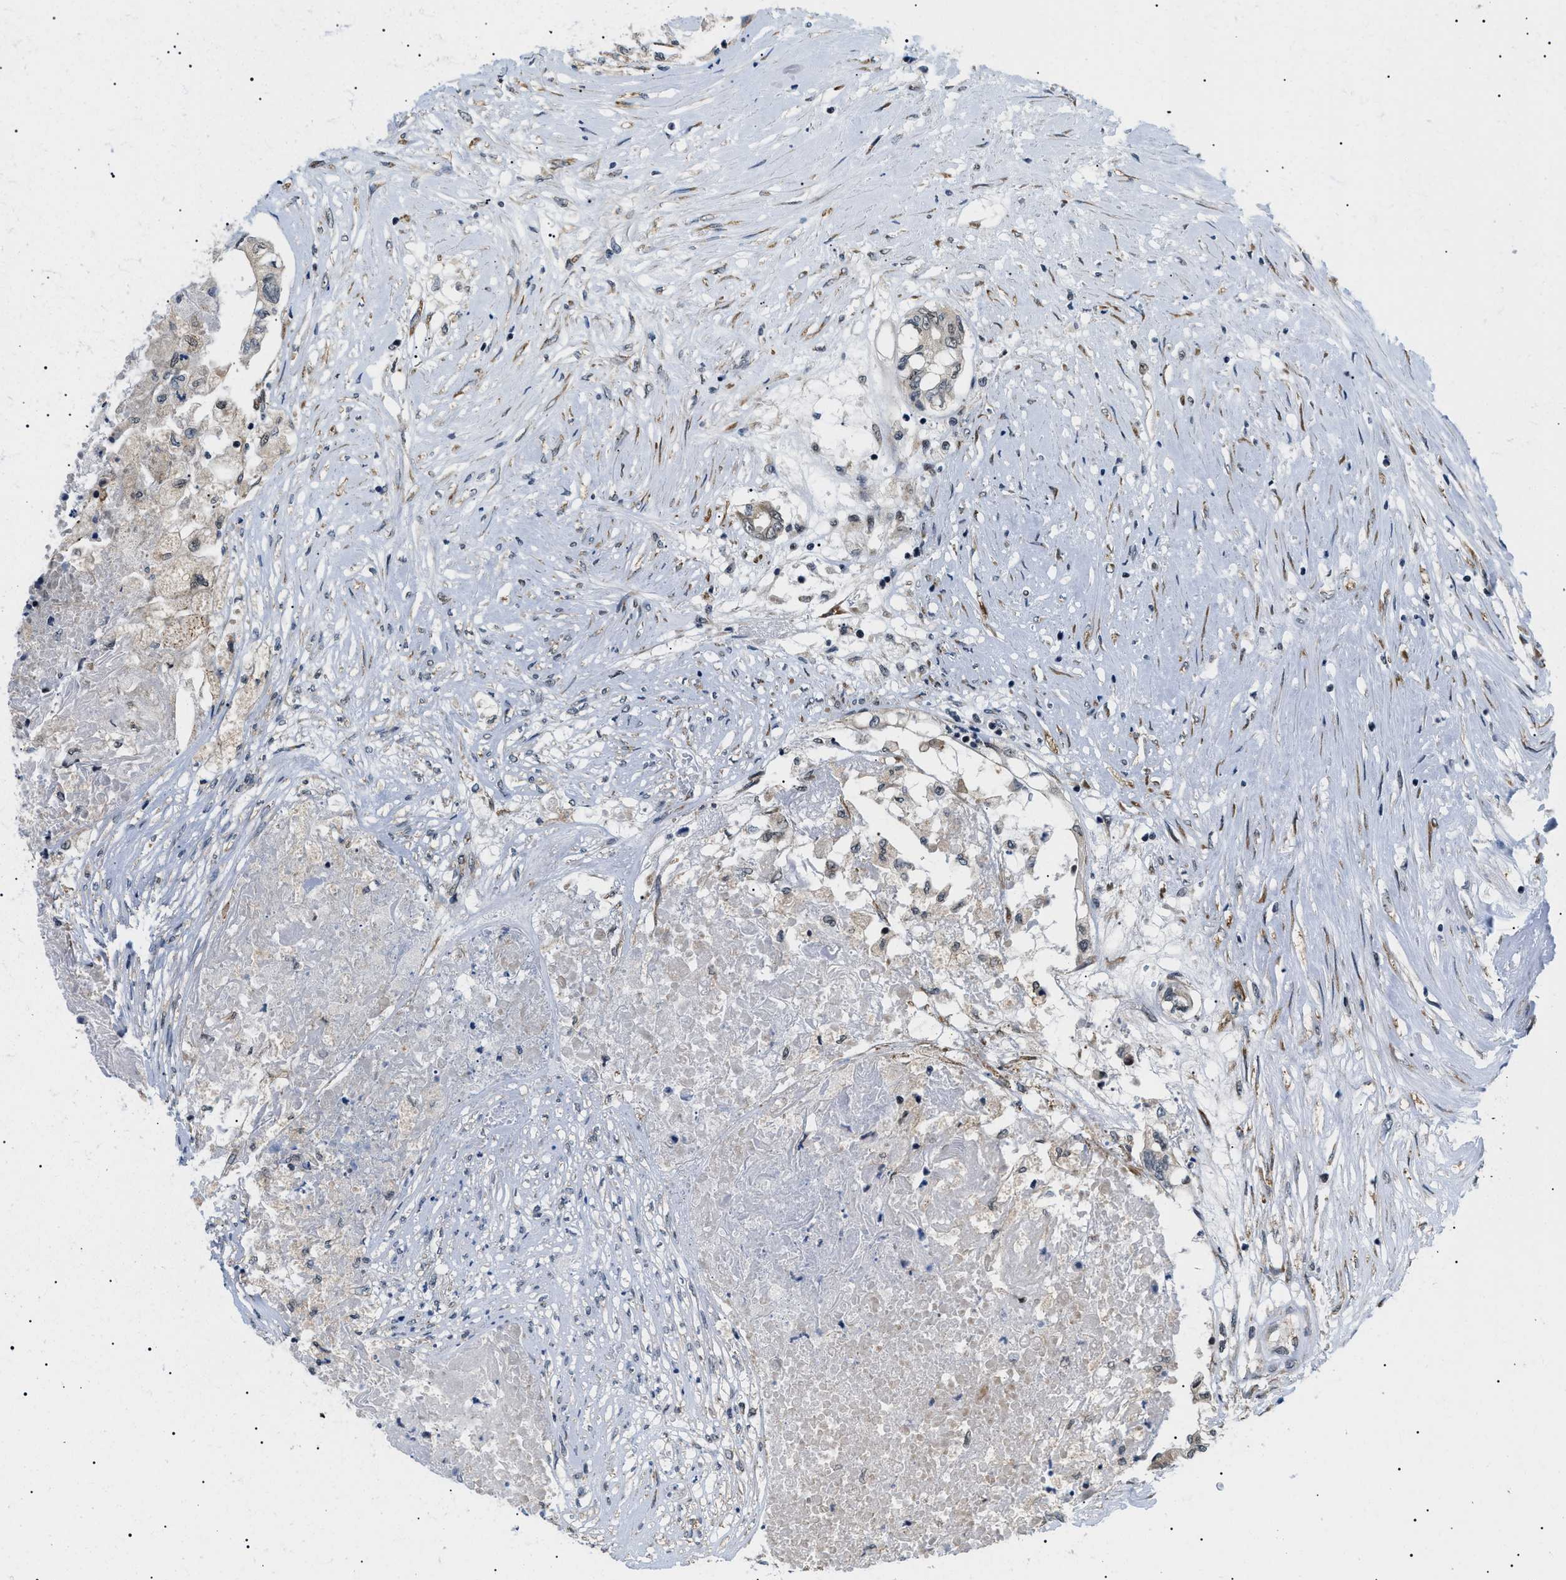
{"staining": {"intensity": "weak", "quantity": ">75%", "location": "cytoplasmic/membranous"}, "tissue": "colorectal cancer", "cell_type": "Tumor cells", "image_type": "cancer", "snomed": [{"axis": "morphology", "description": "Adenocarcinoma, NOS"}, {"axis": "topography", "description": "Rectum"}], "caption": "The micrograph displays a brown stain indicating the presence of a protein in the cytoplasmic/membranous of tumor cells in colorectal cancer (adenocarcinoma).", "gene": "CWC25", "patient": {"sex": "male", "age": 63}}